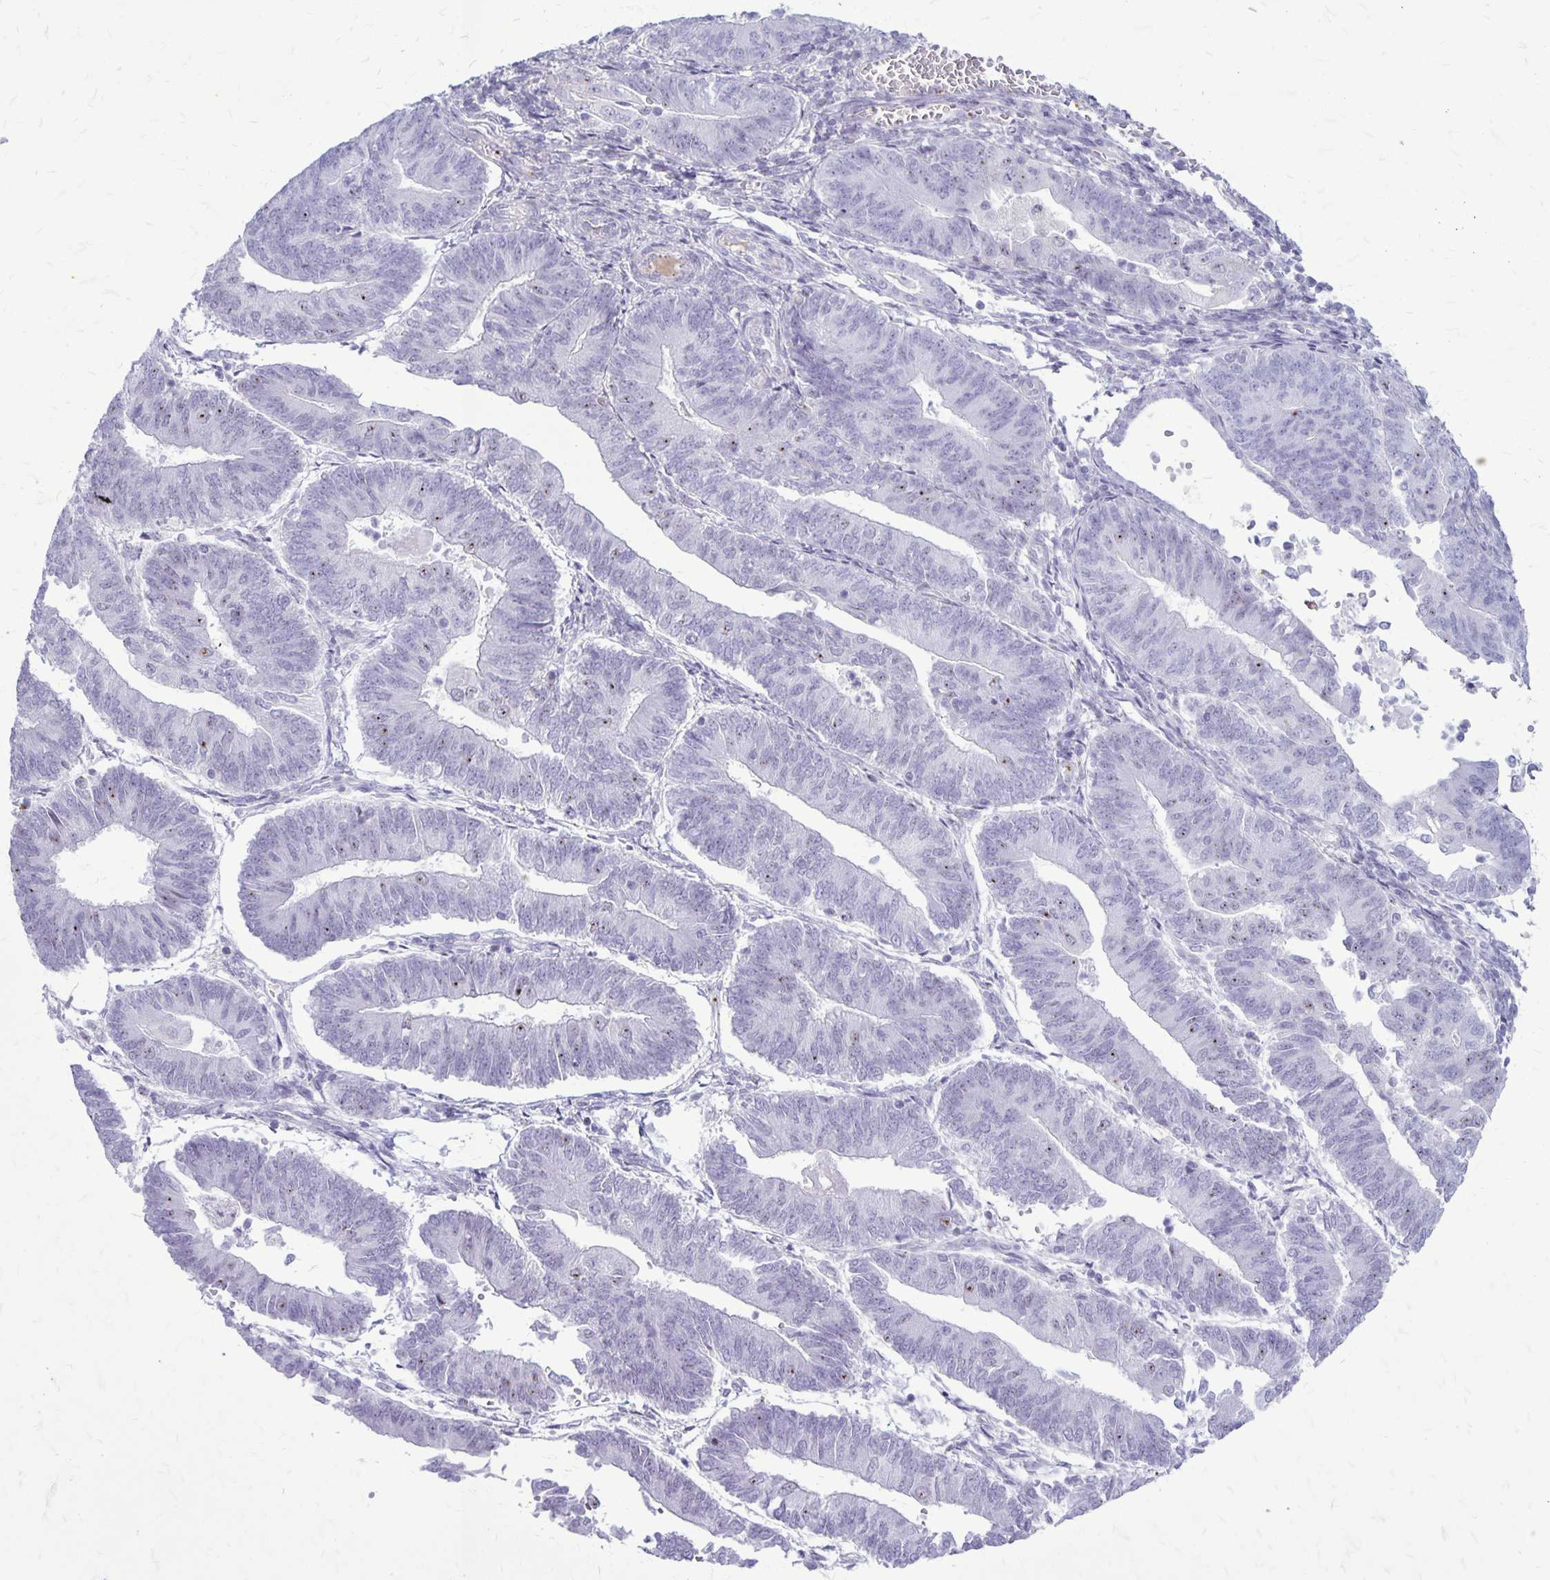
{"staining": {"intensity": "negative", "quantity": "none", "location": "none"}, "tissue": "endometrial cancer", "cell_type": "Tumor cells", "image_type": "cancer", "snomed": [{"axis": "morphology", "description": "Adenocarcinoma, NOS"}, {"axis": "topography", "description": "Endometrium"}], "caption": "Endometrial cancer was stained to show a protein in brown. There is no significant positivity in tumor cells.", "gene": "GP9", "patient": {"sex": "female", "age": 65}}